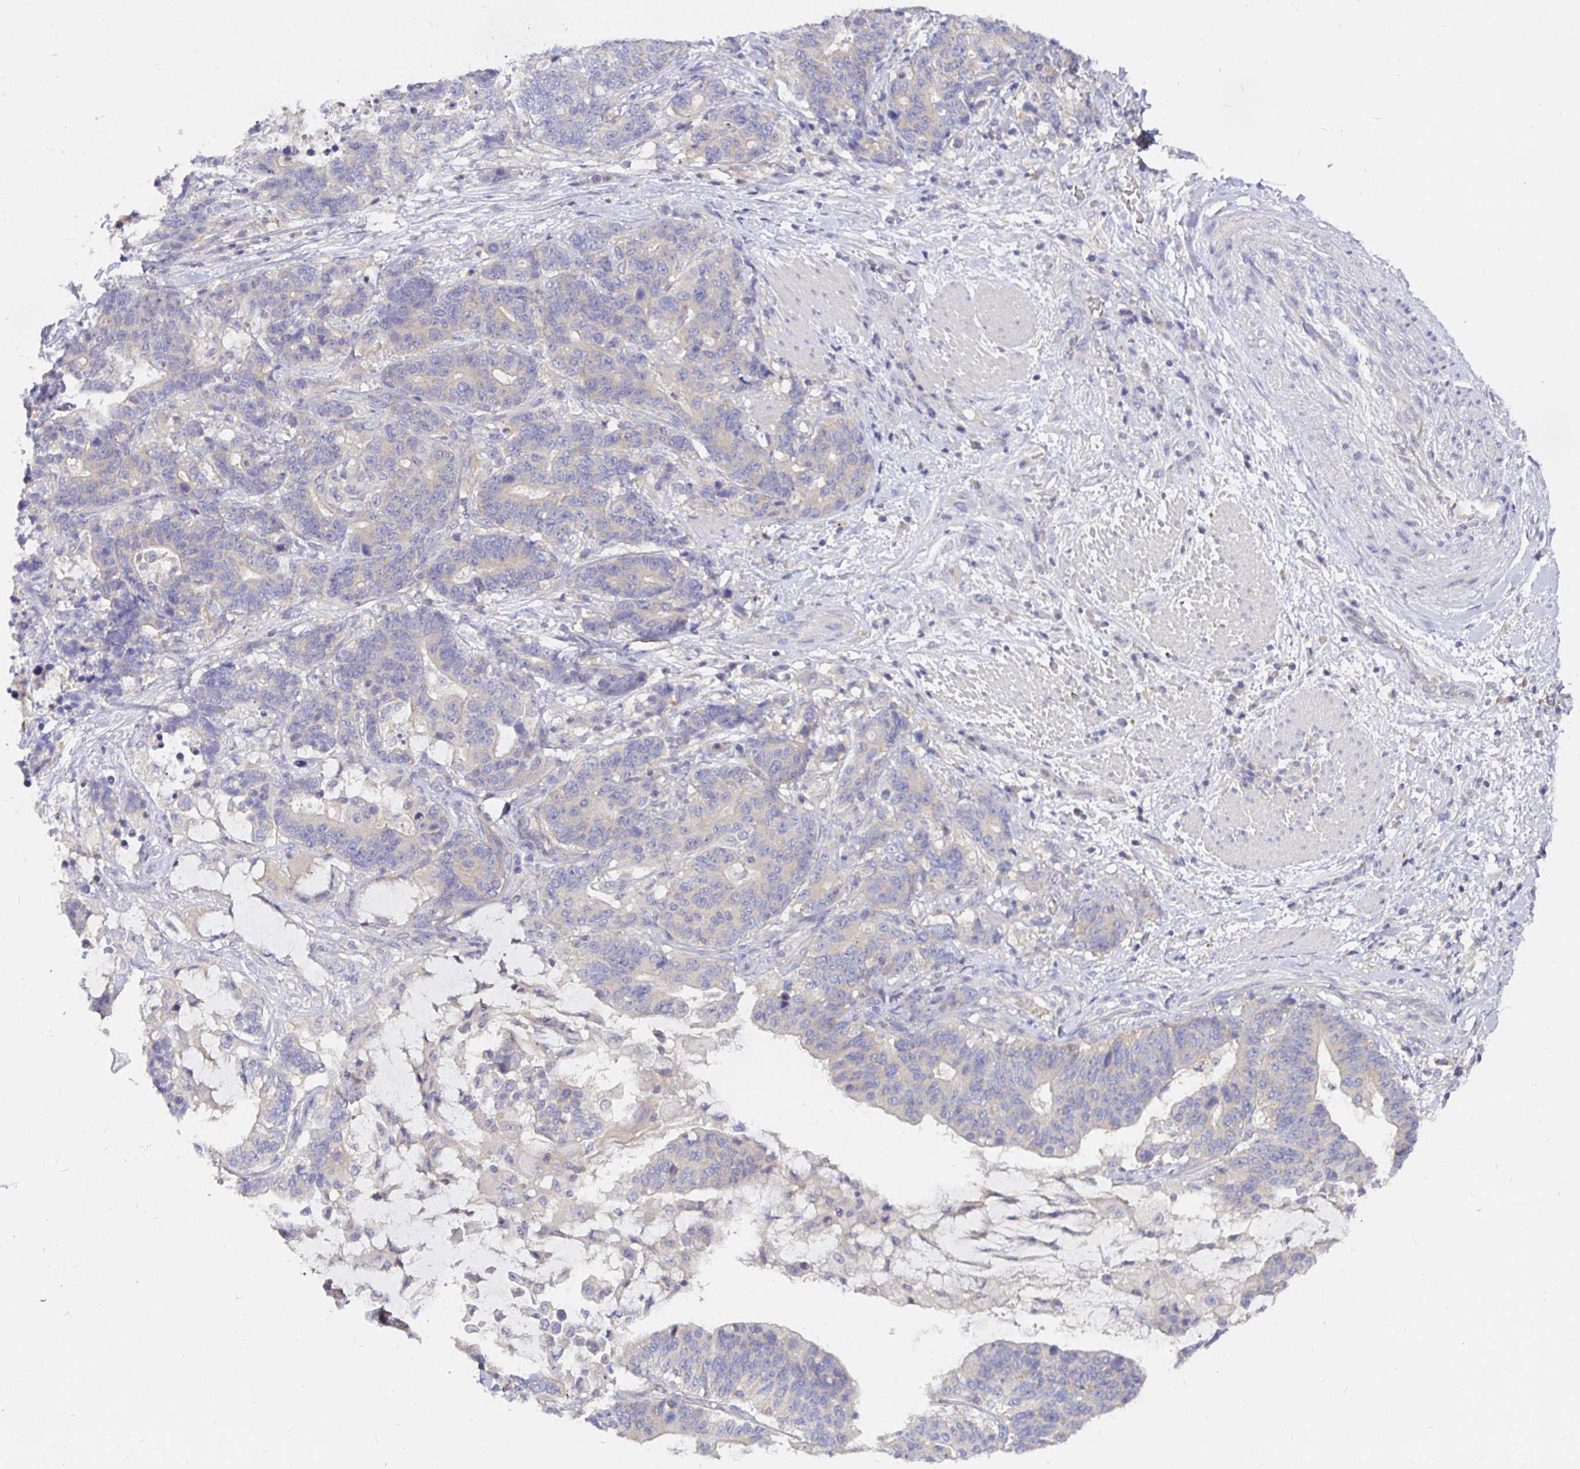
{"staining": {"intensity": "negative", "quantity": "none", "location": "none"}, "tissue": "stomach cancer", "cell_type": "Tumor cells", "image_type": "cancer", "snomed": [{"axis": "morphology", "description": "Normal tissue, NOS"}, {"axis": "morphology", "description": "Adenocarcinoma, NOS"}, {"axis": "topography", "description": "Stomach"}], "caption": "Immunohistochemistry of human adenocarcinoma (stomach) displays no expression in tumor cells.", "gene": "KIF21A", "patient": {"sex": "female", "age": 64}}